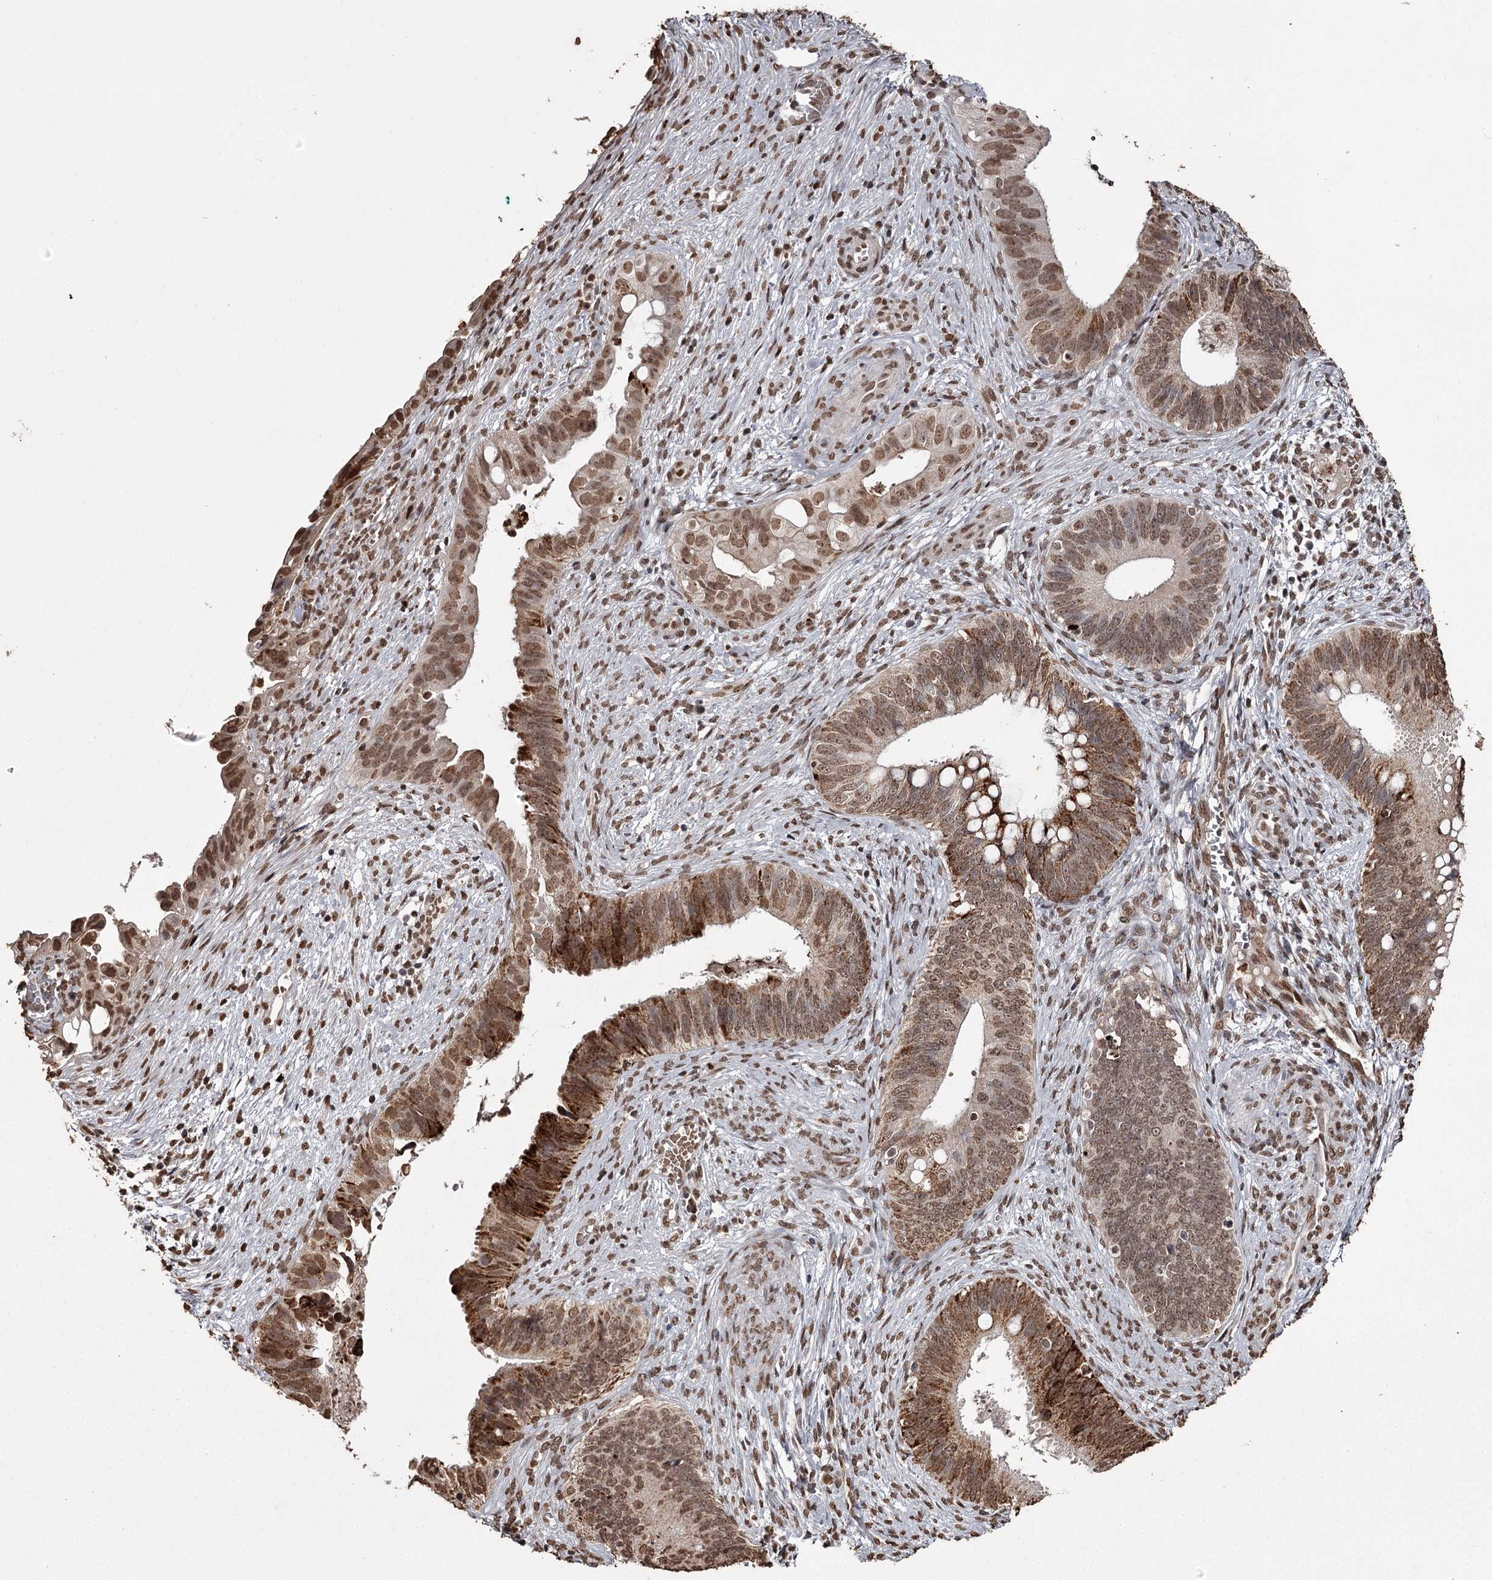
{"staining": {"intensity": "strong", "quantity": ">75%", "location": "cytoplasmic/membranous,nuclear"}, "tissue": "cervical cancer", "cell_type": "Tumor cells", "image_type": "cancer", "snomed": [{"axis": "morphology", "description": "Adenocarcinoma, NOS"}, {"axis": "topography", "description": "Cervix"}], "caption": "Cervical cancer (adenocarcinoma) was stained to show a protein in brown. There is high levels of strong cytoplasmic/membranous and nuclear positivity in about >75% of tumor cells.", "gene": "THYN1", "patient": {"sex": "female", "age": 42}}